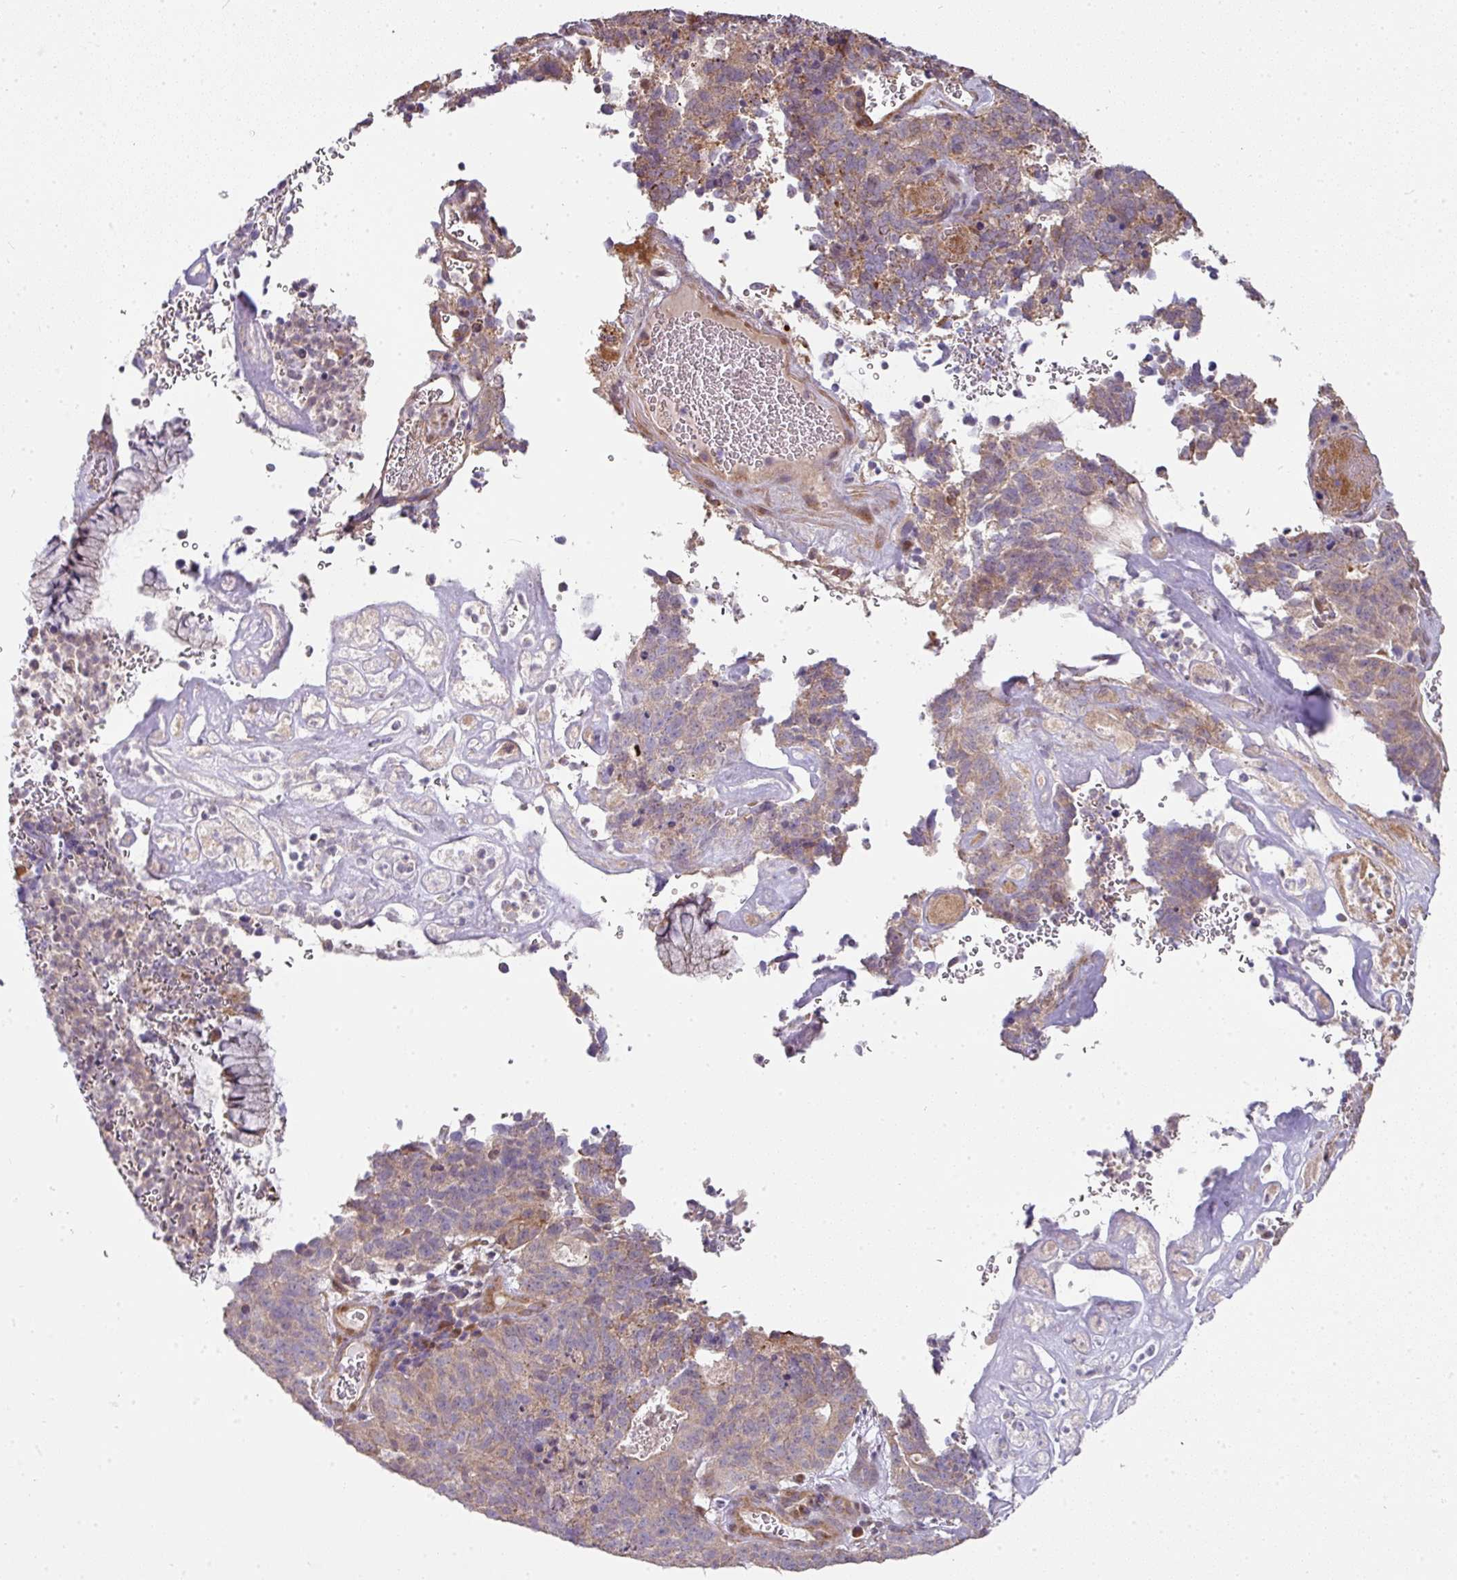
{"staining": {"intensity": "moderate", "quantity": "25%-75%", "location": "cytoplasmic/membranous"}, "tissue": "cervical cancer", "cell_type": "Tumor cells", "image_type": "cancer", "snomed": [{"axis": "morphology", "description": "Adenocarcinoma, NOS"}, {"axis": "topography", "description": "Cervix"}], "caption": "High-magnification brightfield microscopy of cervical cancer (adenocarcinoma) stained with DAB (3,3'-diaminobenzidine) (brown) and counterstained with hematoxylin (blue). tumor cells exhibit moderate cytoplasmic/membranous expression is identified in approximately25%-75% of cells. (DAB IHC with brightfield microscopy, high magnification).", "gene": "STK35", "patient": {"sex": "female", "age": 38}}